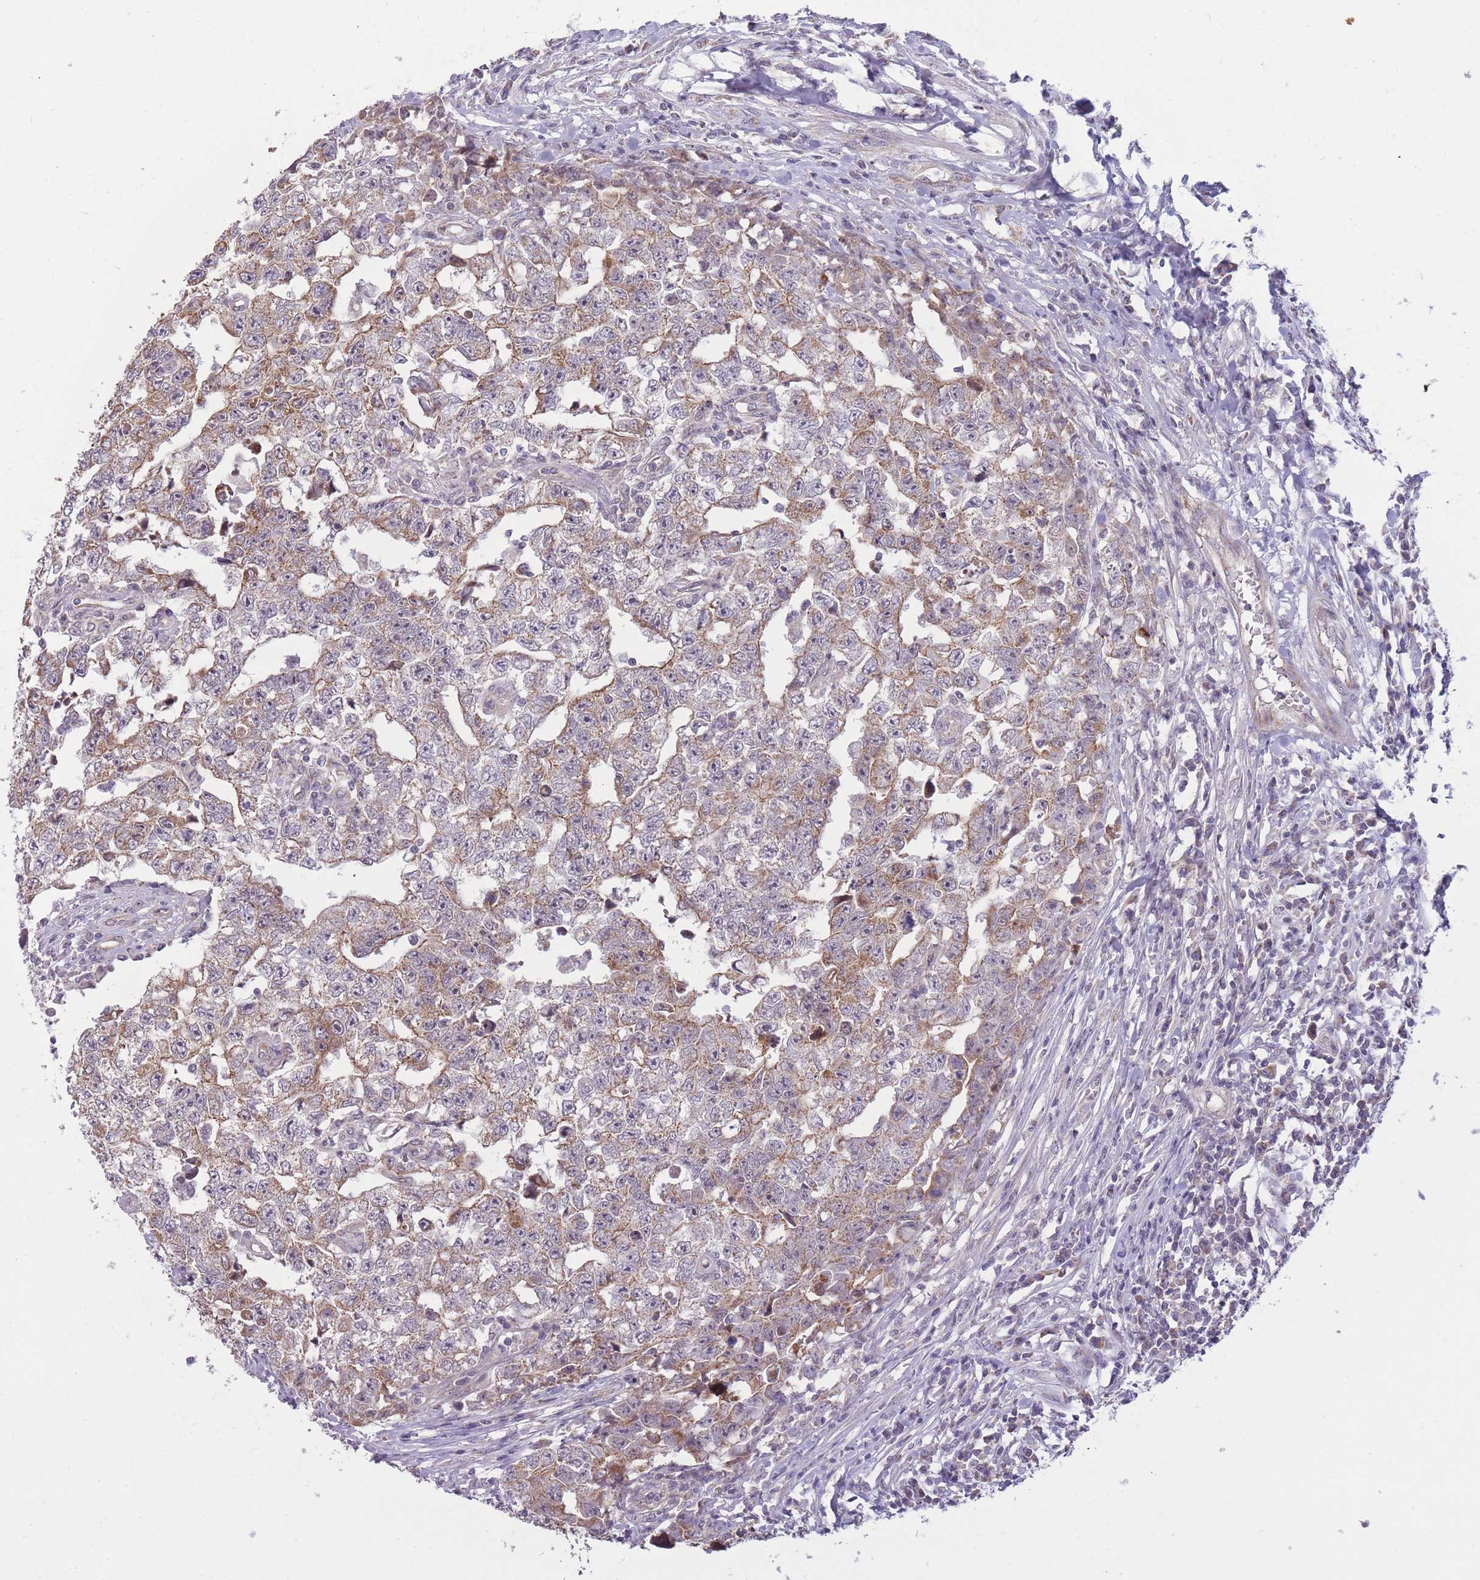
{"staining": {"intensity": "moderate", "quantity": ">75%", "location": "cytoplasmic/membranous"}, "tissue": "testis cancer", "cell_type": "Tumor cells", "image_type": "cancer", "snomed": [{"axis": "morphology", "description": "Carcinoma, Embryonal, NOS"}, {"axis": "topography", "description": "Testis"}], "caption": "The immunohistochemical stain labels moderate cytoplasmic/membranous staining in tumor cells of embryonal carcinoma (testis) tissue.", "gene": "MRPS18C", "patient": {"sex": "male", "age": 25}}